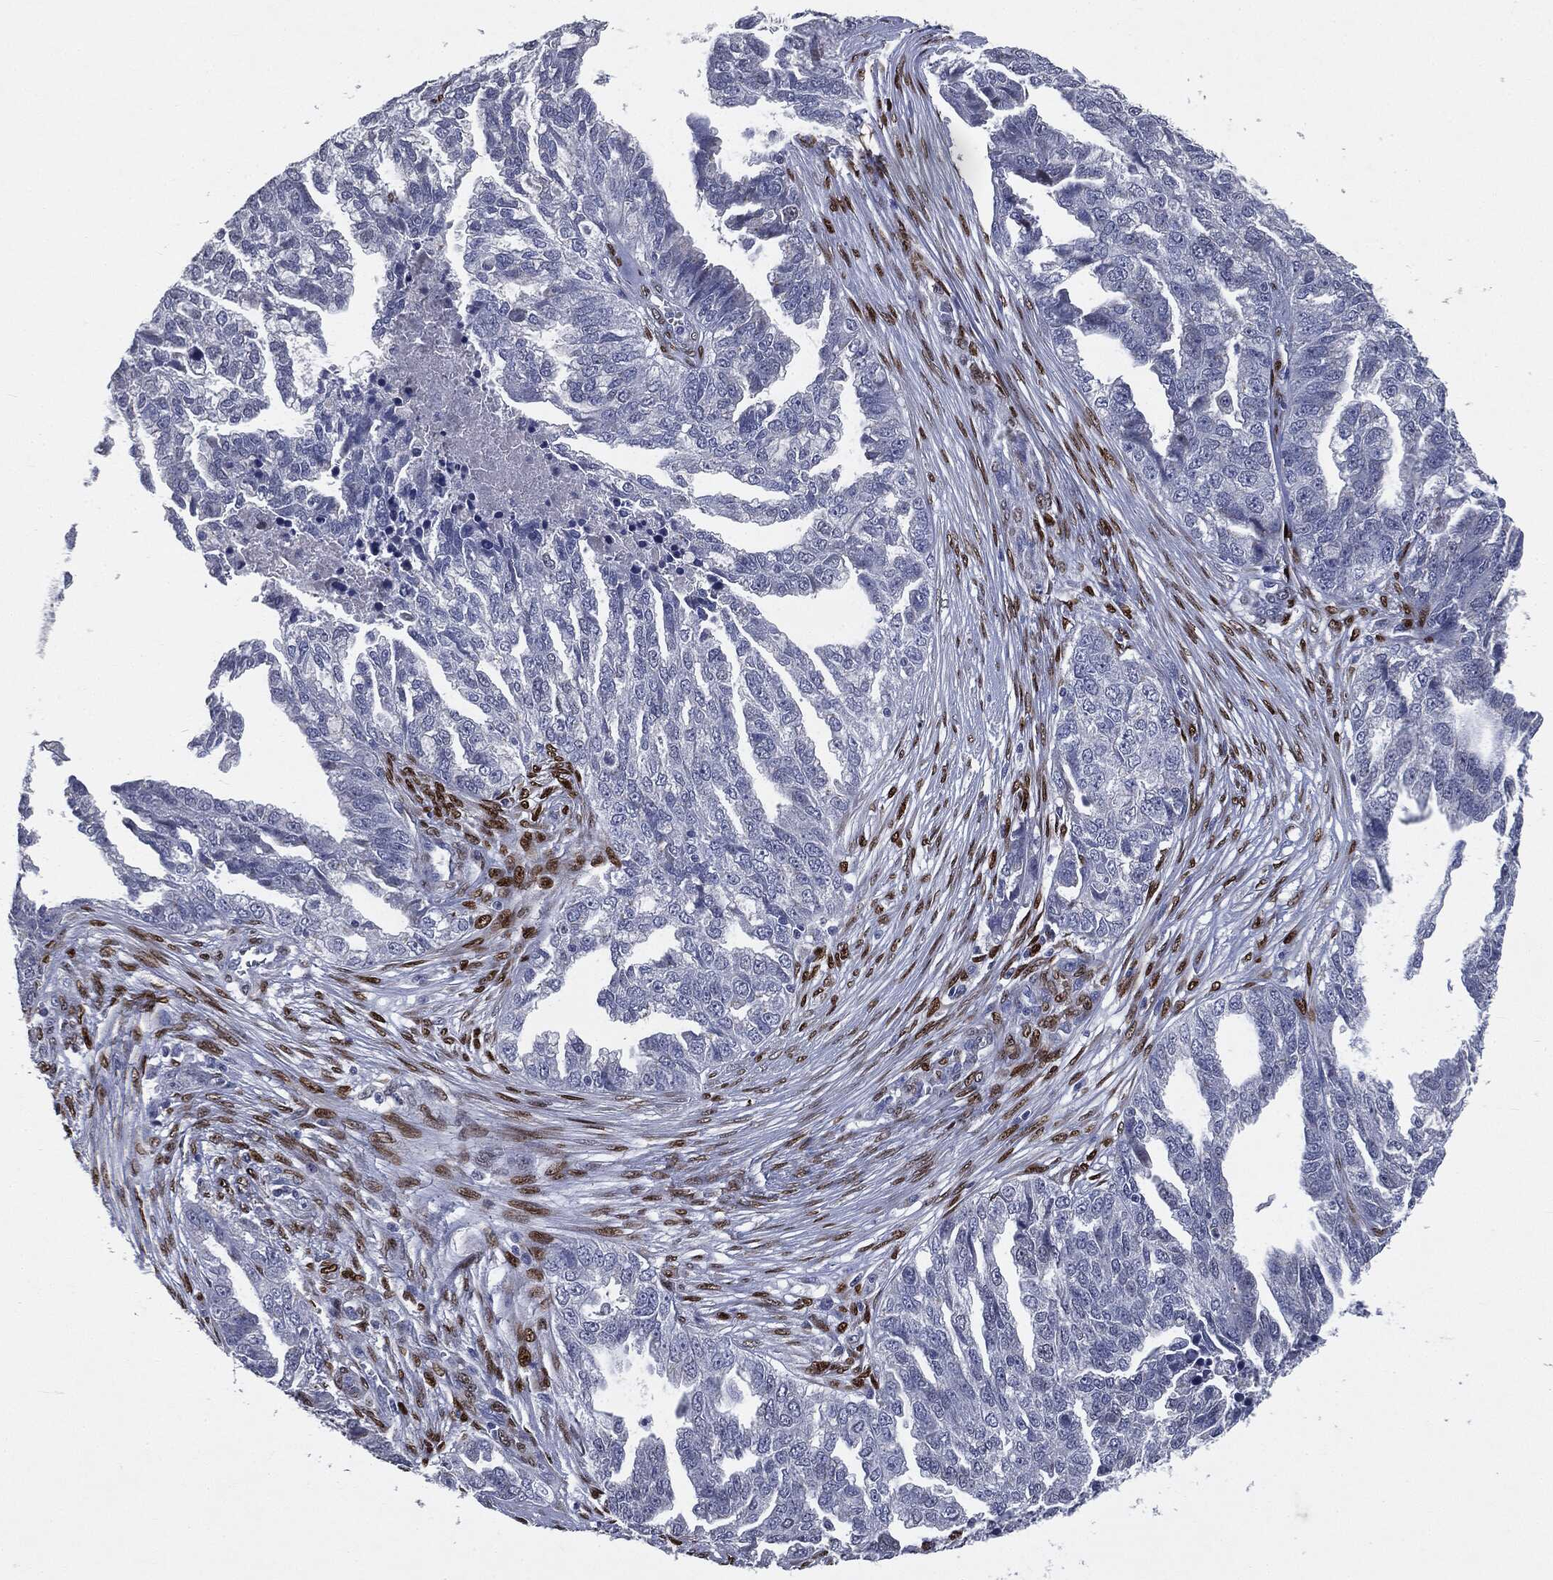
{"staining": {"intensity": "negative", "quantity": "none", "location": "none"}, "tissue": "ovarian cancer", "cell_type": "Tumor cells", "image_type": "cancer", "snomed": [{"axis": "morphology", "description": "Cystadenocarcinoma, serous, NOS"}, {"axis": "topography", "description": "Ovary"}], "caption": "Tumor cells show no significant expression in ovarian cancer (serous cystadenocarcinoma). (DAB (3,3'-diaminobenzidine) IHC with hematoxylin counter stain).", "gene": "CASD1", "patient": {"sex": "female", "age": 51}}